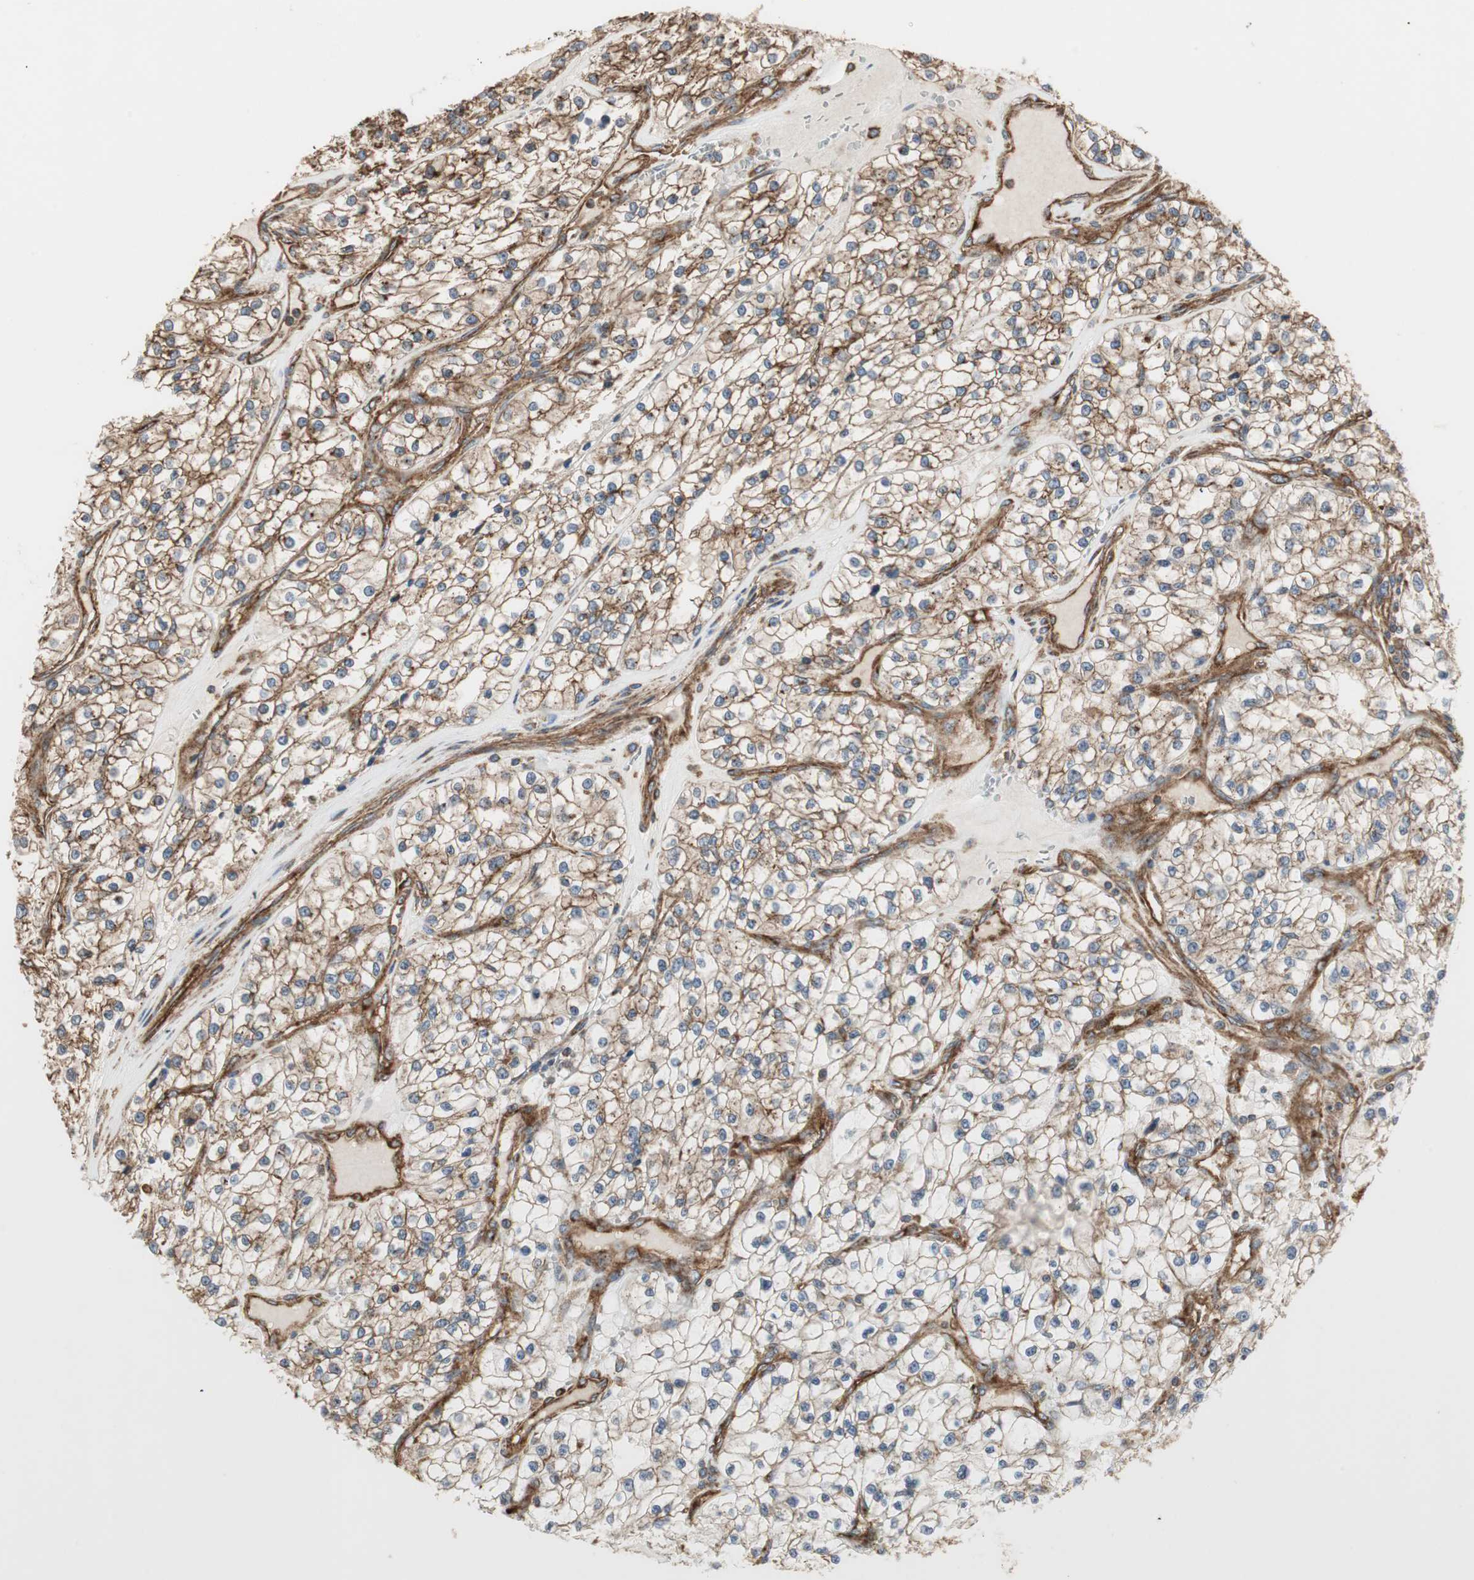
{"staining": {"intensity": "moderate", "quantity": ">75%", "location": "cytoplasmic/membranous"}, "tissue": "renal cancer", "cell_type": "Tumor cells", "image_type": "cancer", "snomed": [{"axis": "morphology", "description": "Adenocarcinoma, NOS"}, {"axis": "topography", "description": "Kidney"}], "caption": "Immunohistochemical staining of human adenocarcinoma (renal) shows medium levels of moderate cytoplasmic/membranous protein expression in about >75% of tumor cells.", "gene": "H6PD", "patient": {"sex": "female", "age": 57}}